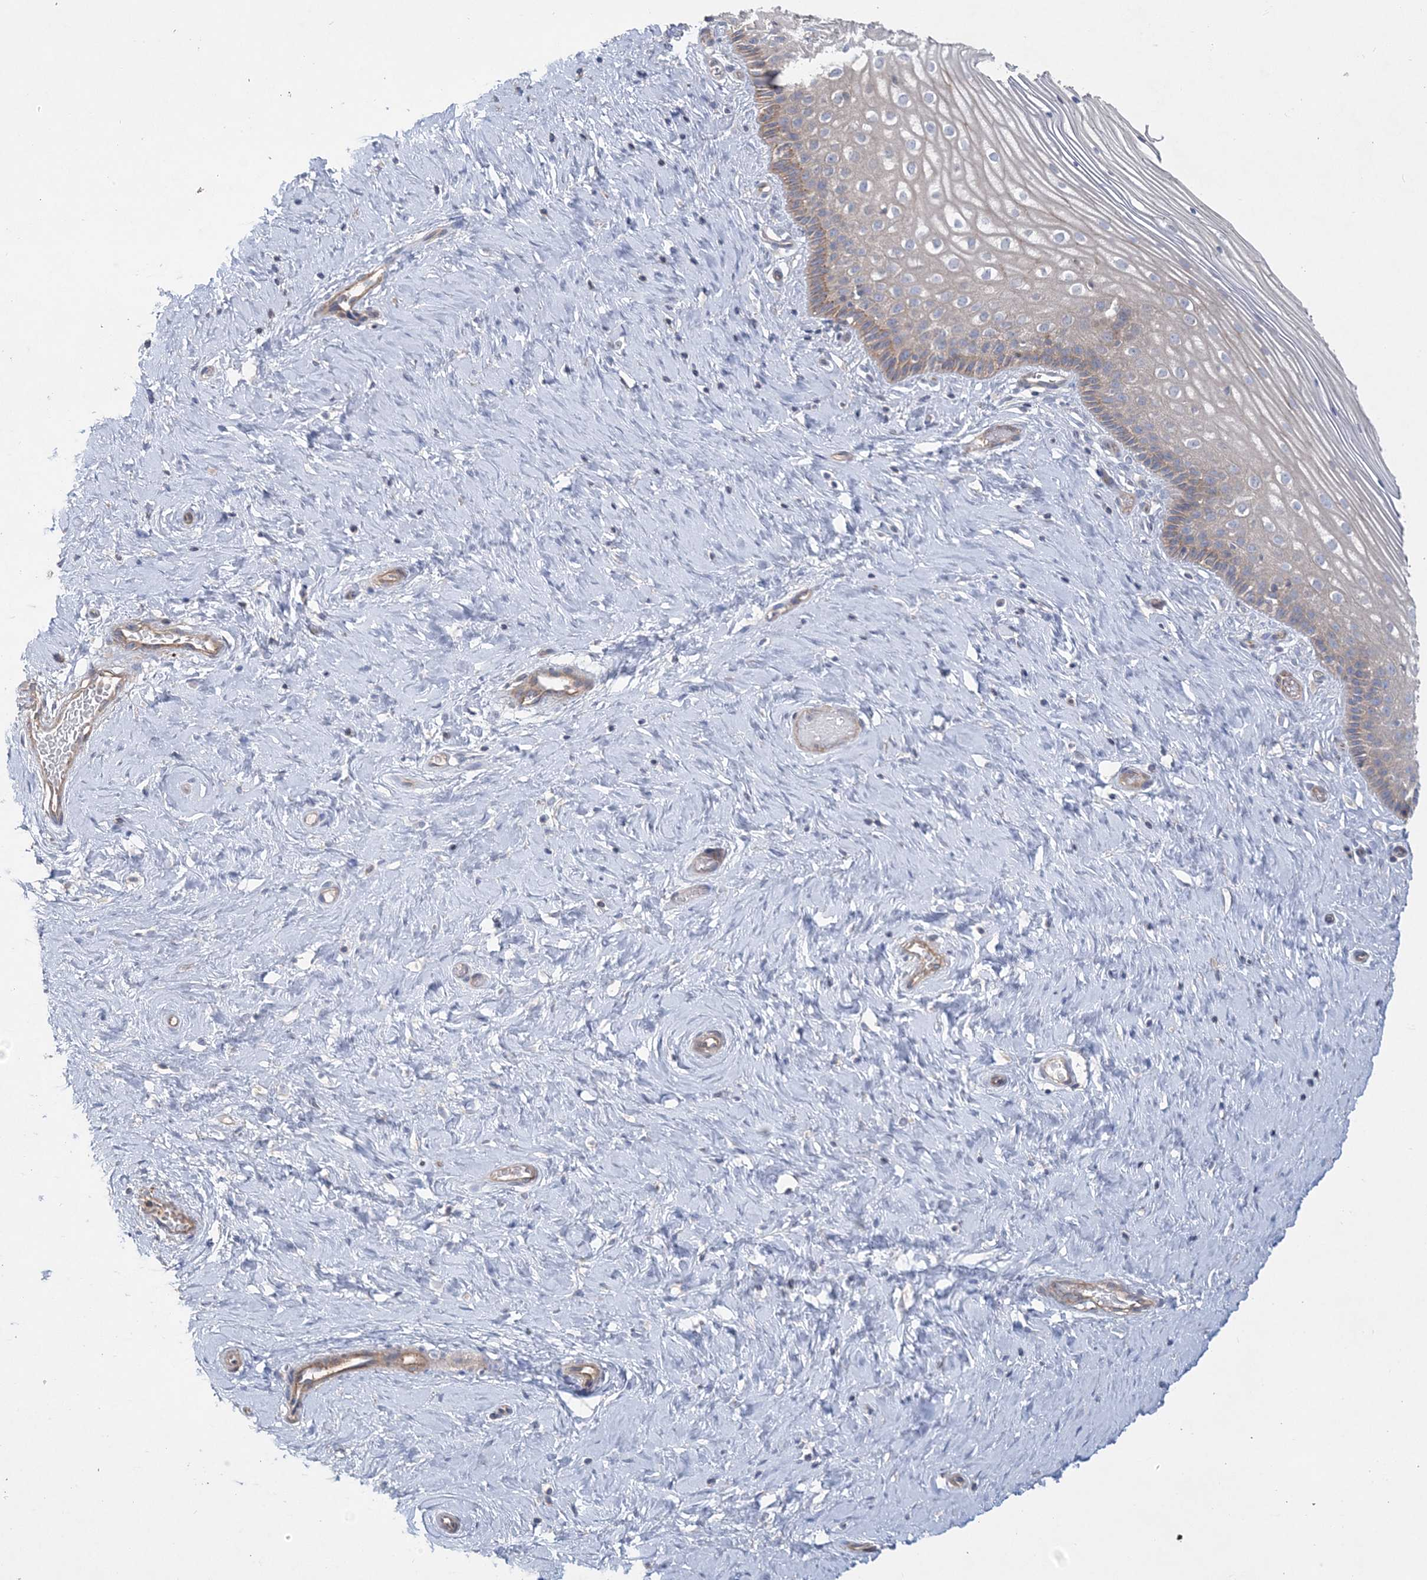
{"staining": {"intensity": "moderate", "quantity": "25%-75%", "location": "cytoplasmic/membranous"}, "tissue": "cervix", "cell_type": "Glandular cells", "image_type": "normal", "snomed": [{"axis": "morphology", "description": "Normal tissue, NOS"}, {"axis": "topography", "description": "Cervix"}], "caption": "Immunohistochemistry (IHC) of benign cervix displays medium levels of moderate cytoplasmic/membranous positivity in approximately 25%-75% of glandular cells.", "gene": "PIGC", "patient": {"sex": "female", "age": 33}}